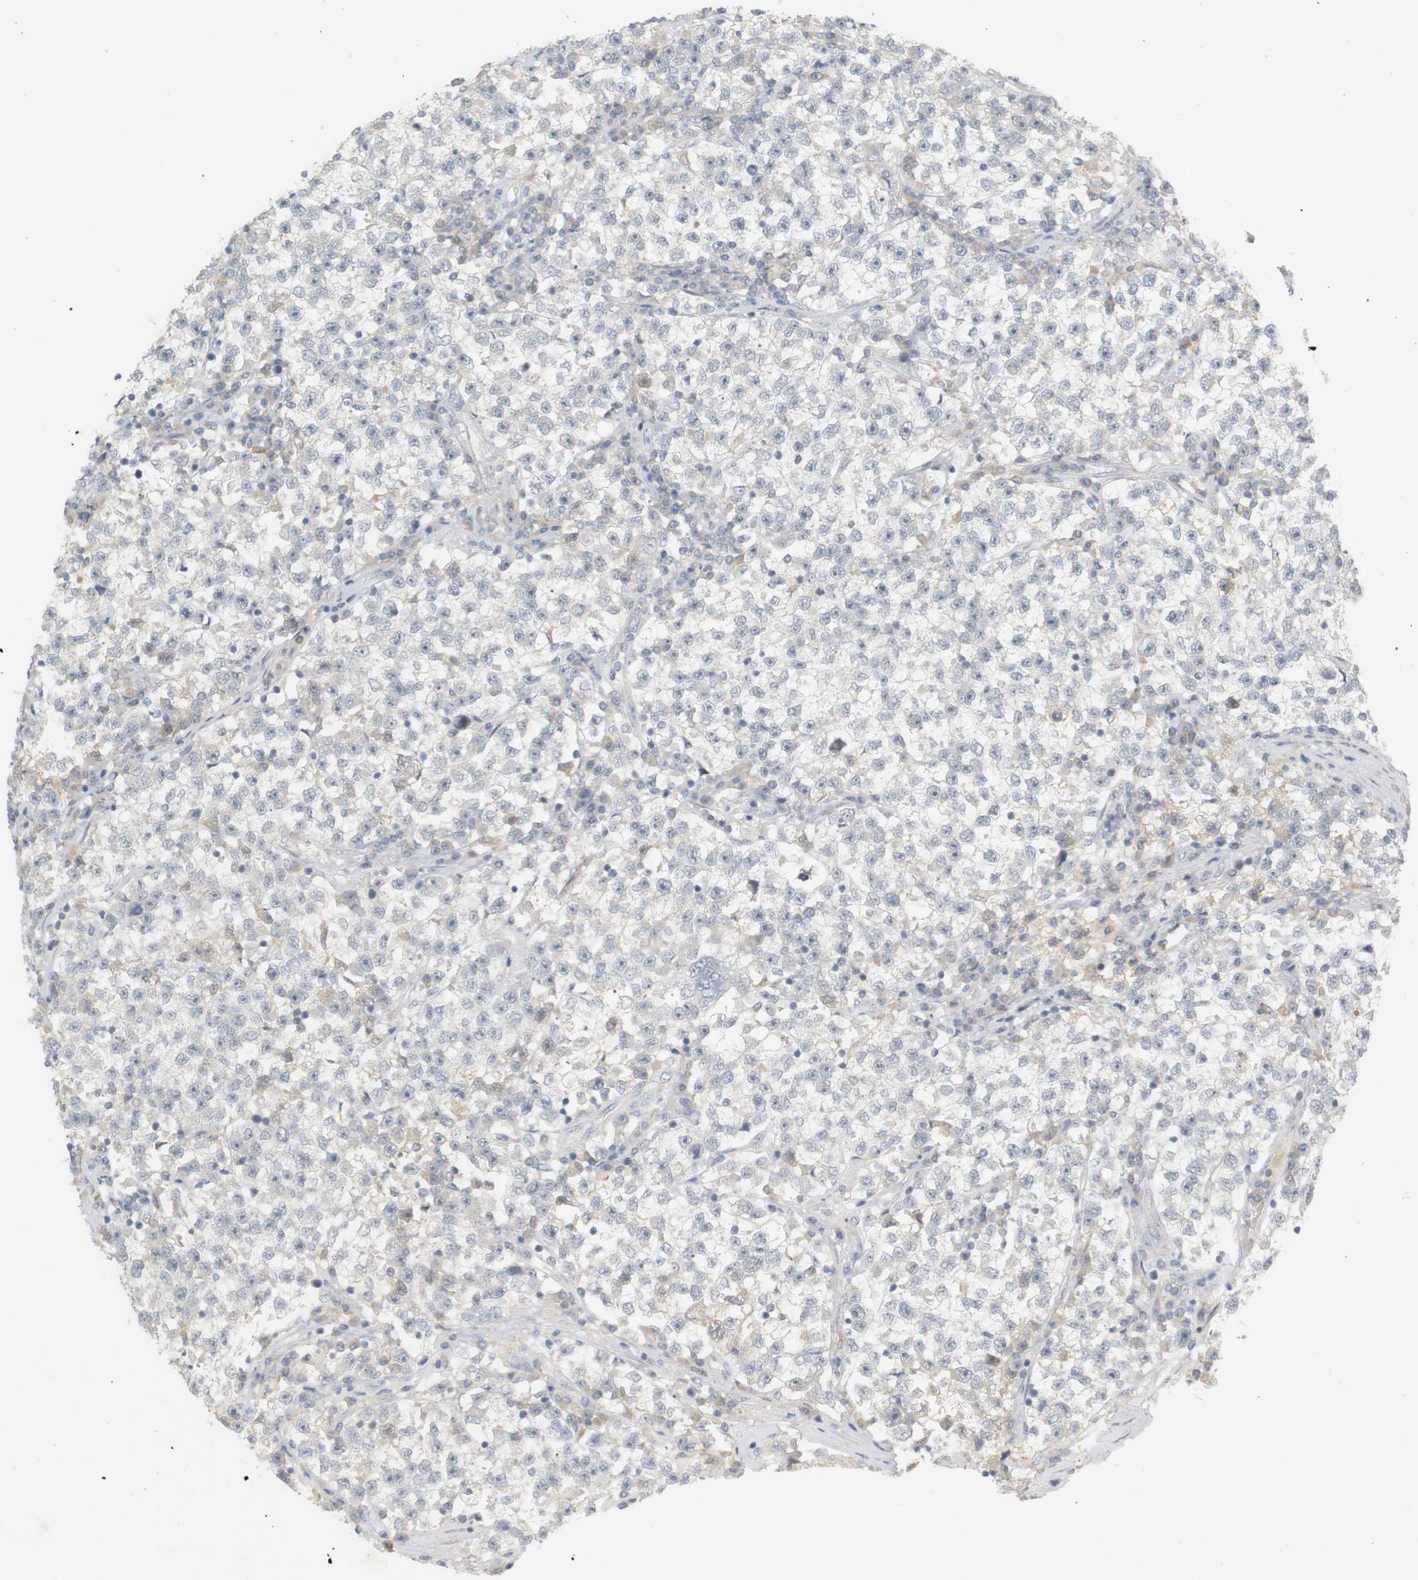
{"staining": {"intensity": "negative", "quantity": "none", "location": "none"}, "tissue": "testis cancer", "cell_type": "Tumor cells", "image_type": "cancer", "snomed": [{"axis": "morphology", "description": "Seminoma, NOS"}, {"axis": "topography", "description": "Testis"}], "caption": "Tumor cells show no significant protein expression in testis seminoma.", "gene": "RTN3", "patient": {"sex": "male", "age": 22}}